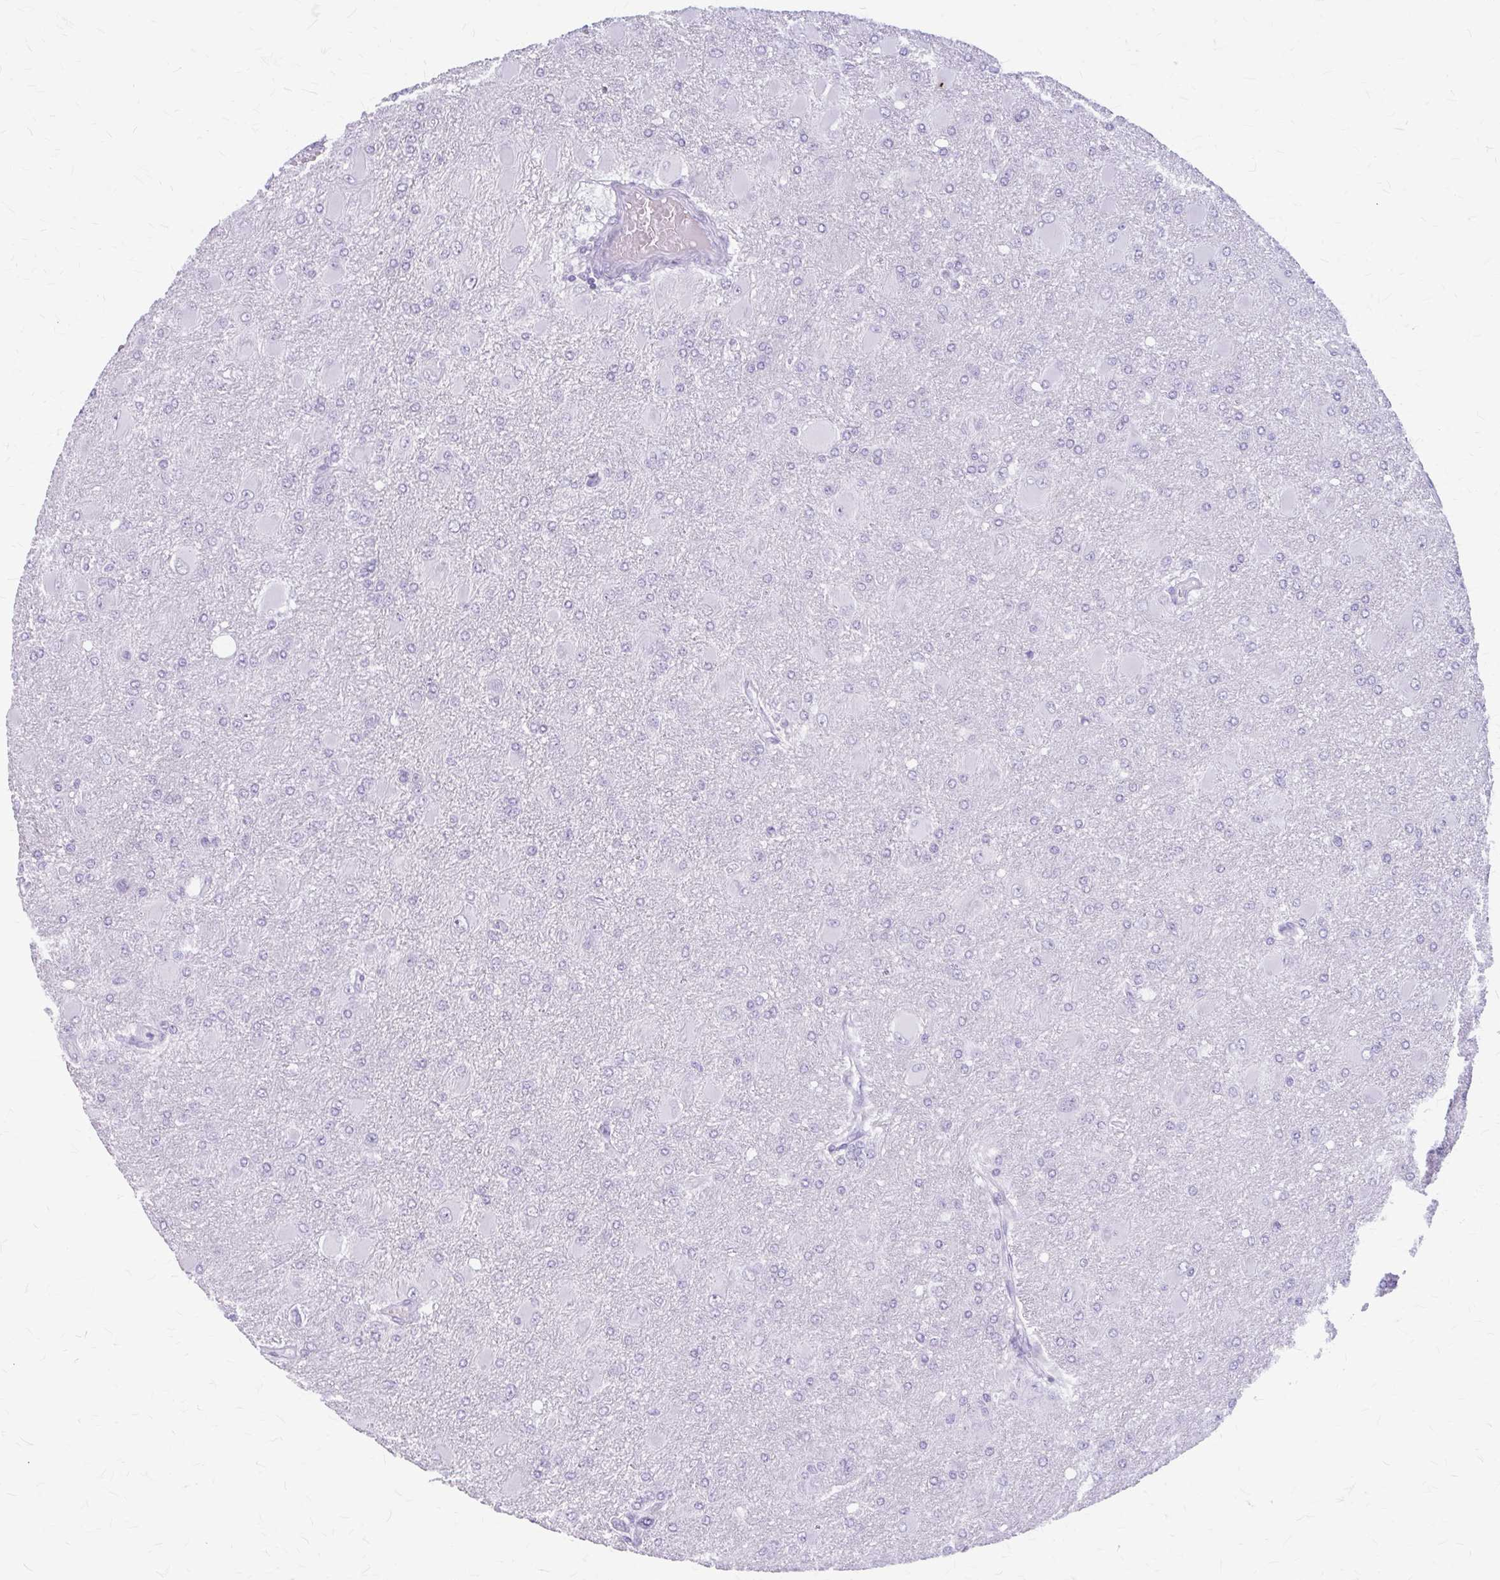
{"staining": {"intensity": "negative", "quantity": "none", "location": "none"}, "tissue": "glioma", "cell_type": "Tumor cells", "image_type": "cancer", "snomed": [{"axis": "morphology", "description": "Glioma, malignant, High grade"}, {"axis": "topography", "description": "Brain"}], "caption": "High magnification brightfield microscopy of glioma stained with DAB (3,3'-diaminobenzidine) (brown) and counterstained with hematoxylin (blue): tumor cells show no significant positivity.", "gene": "KLHDC7A", "patient": {"sex": "male", "age": 67}}